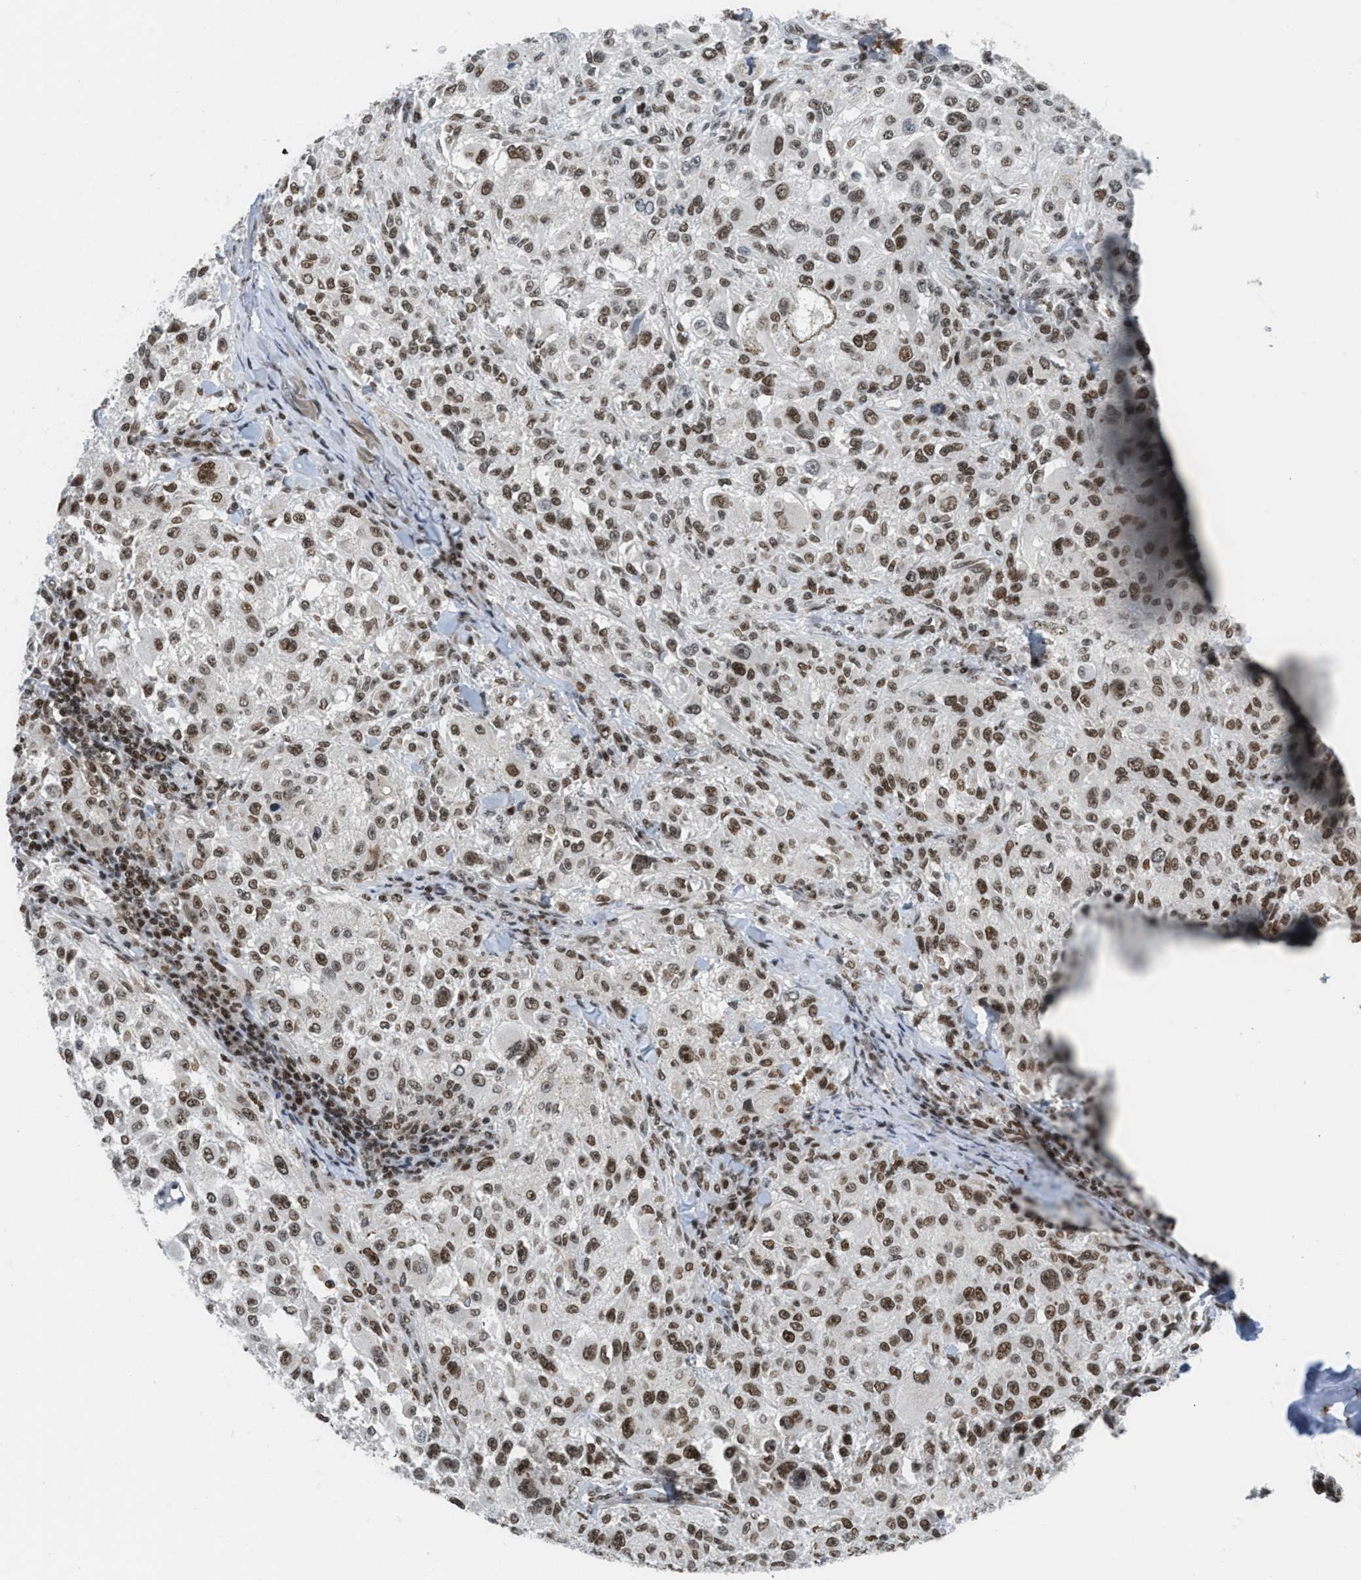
{"staining": {"intensity": "moderate", "quantity": ">75%", "location": "nuclear"}, "tissue": "melanoma", "cell_type": "Tumor cells", "image_type": "cancer", "snomed": [{"axis": "morphology", "description": "Necrosis, NOS"}, {"axis": "morphology", "description": "Malignant melanoma, NOS"}, {"axis": "topography", "description": "Skin"}], "caption": "The histopathology image reveals immunohistochemical staining of malignant melanoma. There is moderate nuclear staining is identified in about >75% of tumor cells. The staining is performed using DAB brown chromogen to label protein expression. The nuclei are counter-stained blue using hematoxylin.", "gene": "RAD51B", "patient": {"sex": "female", "age": 87}}